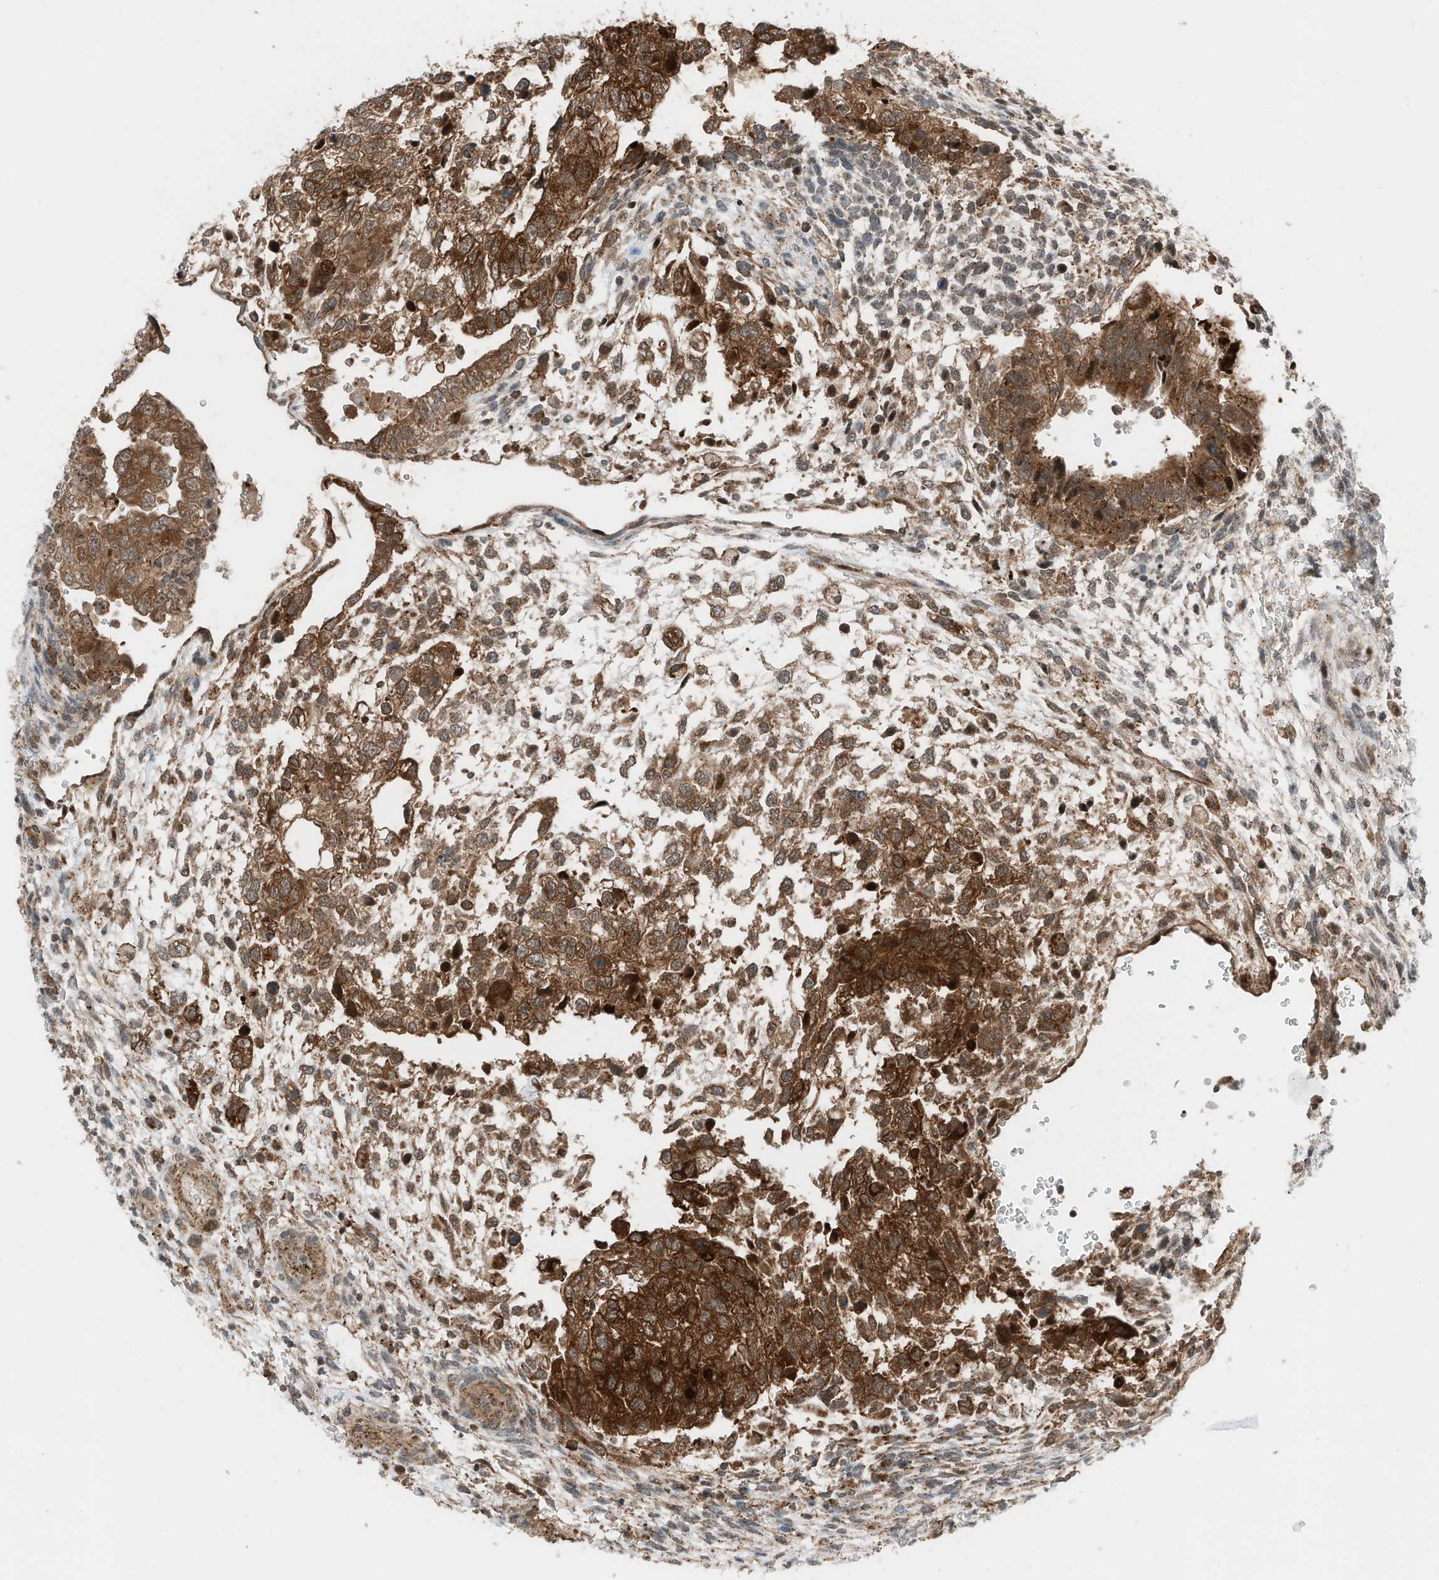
{"staining": {"intensity": "strong", "quantity": ">75%", "location": "cytoplasmic/membranous"}, "tissue": "testis cancer", "cell_type": "Tumor cells", "image_type": "cancer", "snomed": [{"axis": "morphology", "description": "Carcinoma, Embryonal, NOS"}, {"axis": "topography", "description": "Testis"}], "caption": "IHC image of human embryonal carcinoma (testis) stained for a protein (brown), which demonstrates high levels of strong cytoplasmic/membranous staining in approximately >75% of tumor cells.", "gene": "RMND1", "patient": {"sex": "male", "age": 37}}